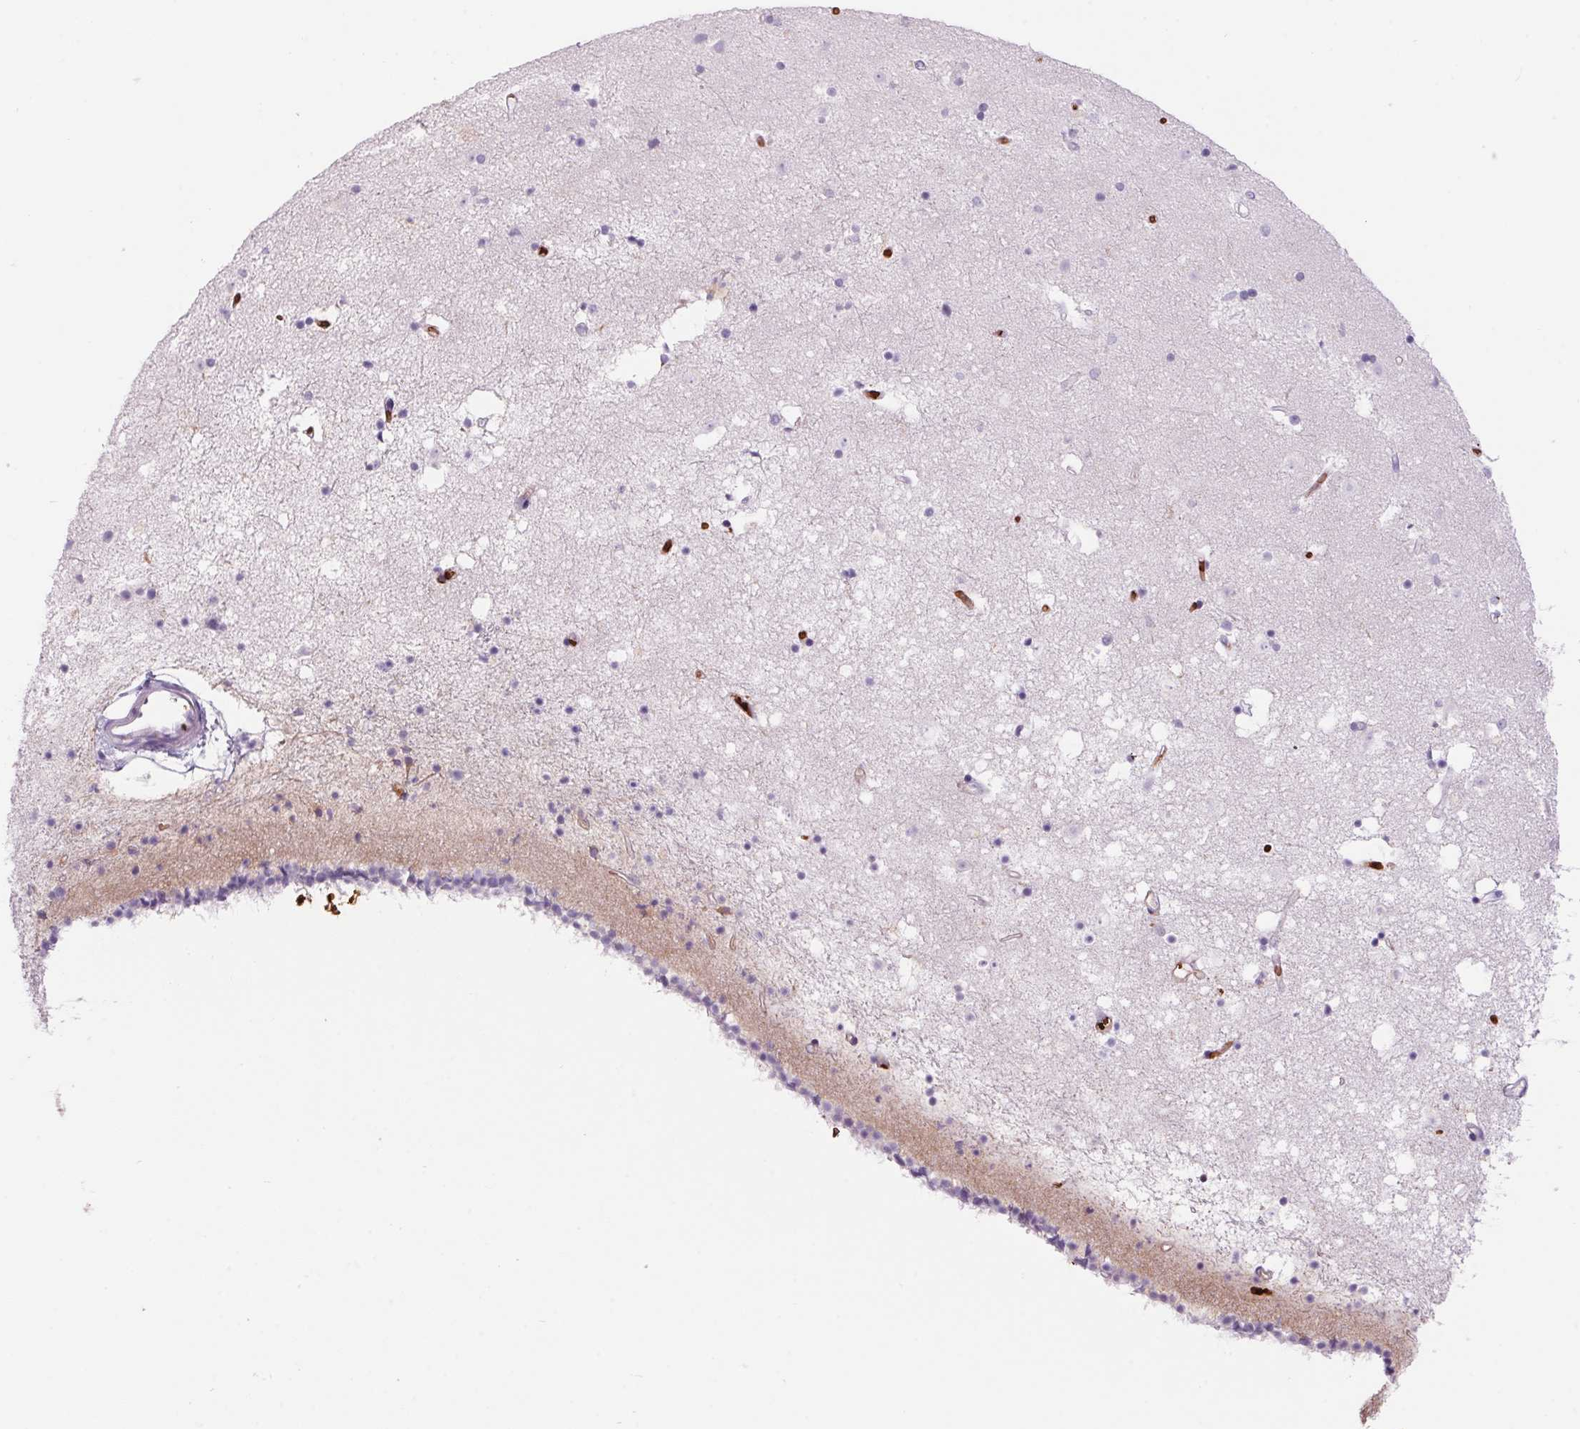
{"staining": {"intensity": "negative", "quantity": "none", "location": "none"}, "tissue": "caudate", "cell_type": "Glial cells", "image_type": "normal", "snomed": [{"axis": "morphology", "description": "Normal tissue, NOS"}, {"axis": "topography", "description": "Lateral ventricle wall"}], "caption": "An immunohistochemistry photomicrograph of normal caudate is shown. There is no staining in glial cells of caudate.", "gene": "HBQ1", "patient": {"sex": "female", "age": 71}}